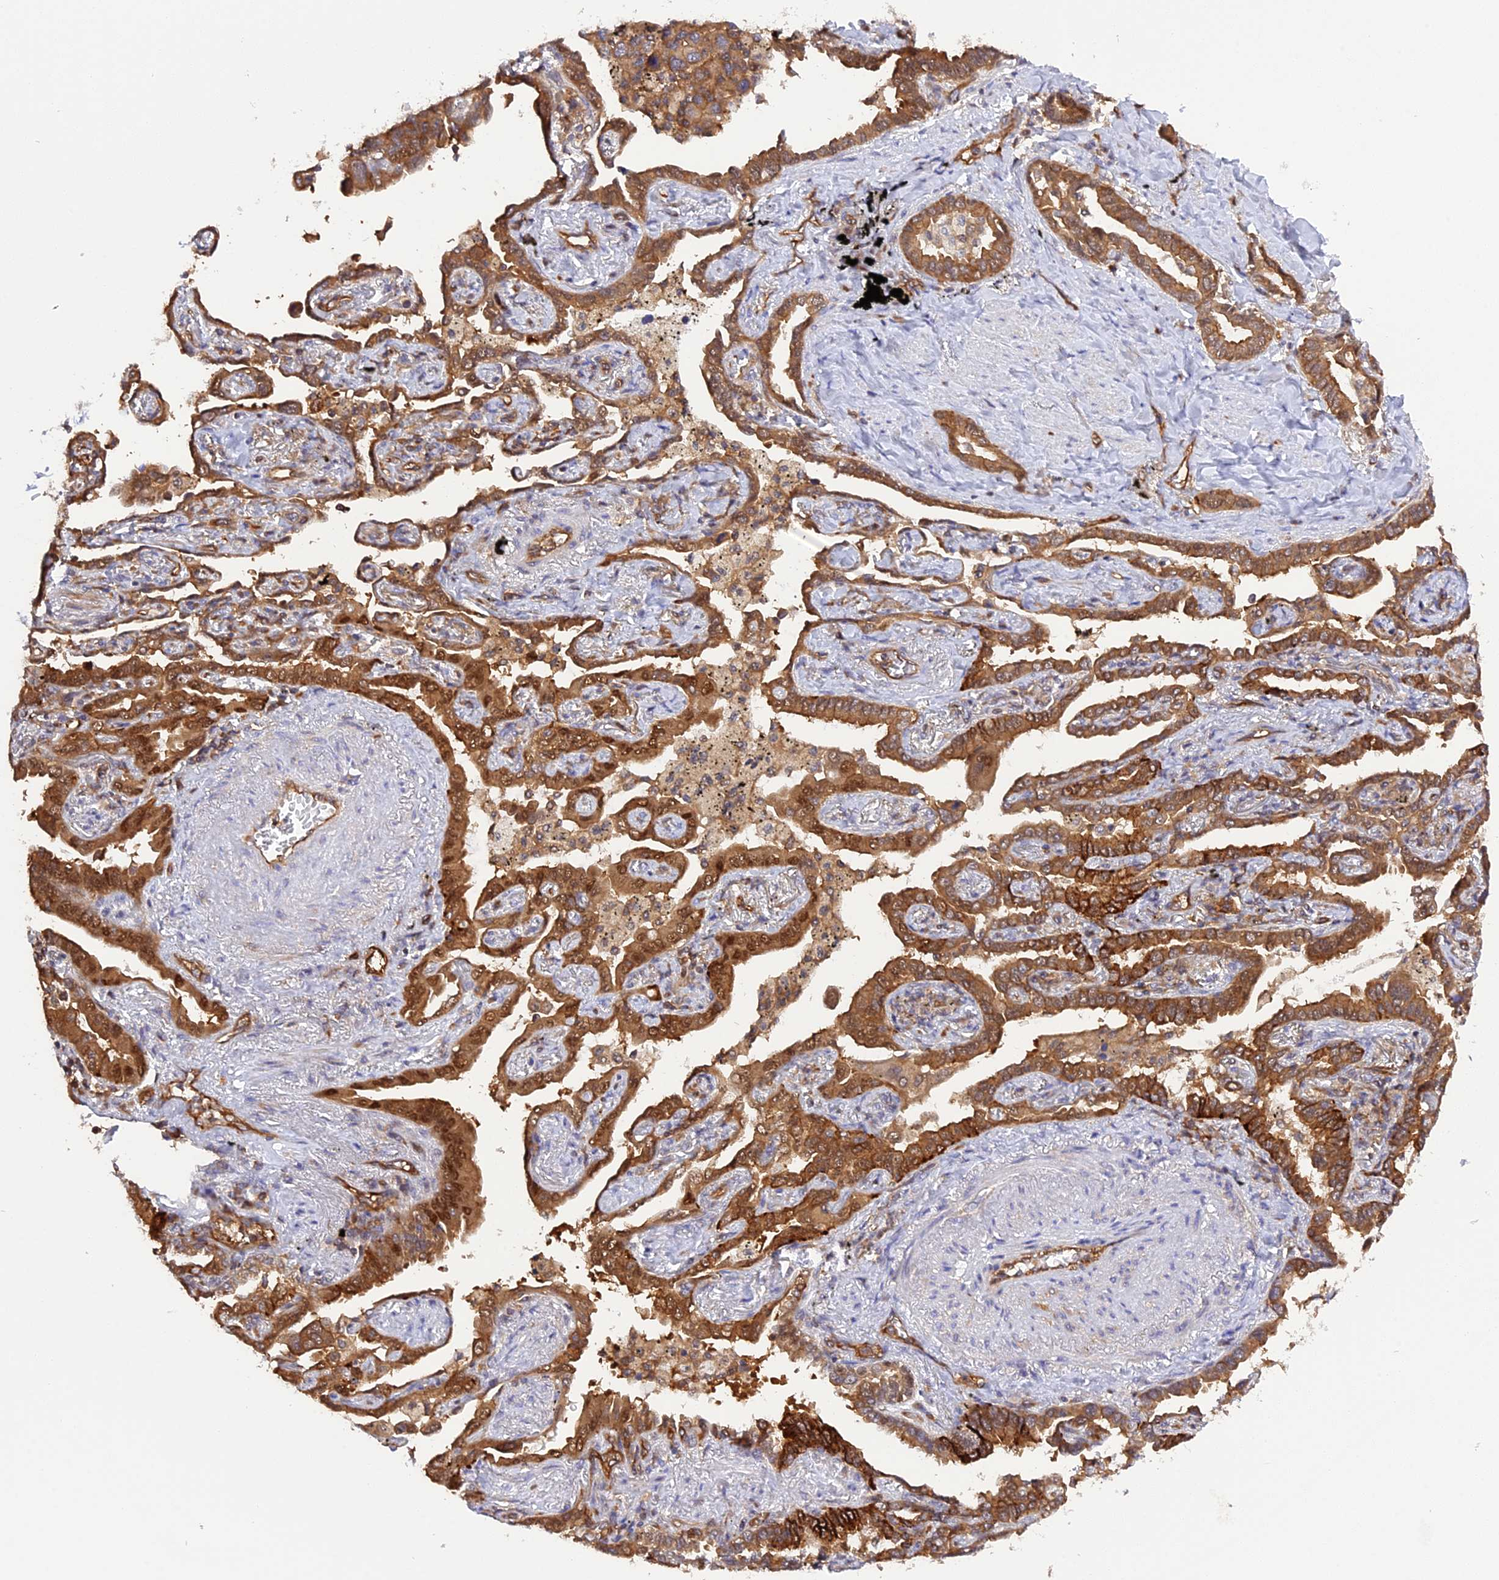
{"staining": {"intensity": "moderate", "quantity": ">75%", "location": "cytoplasmic/membranous"}, "tissue": "lung cancer", "cell_type": "Tumor cells", "image_type": "cancer", "snomed": [{"axis": "morphology", "description": "Adenocarcinoma, NOS"}, {"axis": "topography", "description": "Lung"}], "caption": "Lung adenocarcinoma tissue reveals moderate cytoplasmic/membranous expression in approximately >75% of tumor cells", "gene": "C5orf22", "patient": {"sex": "male", "age": 67}}